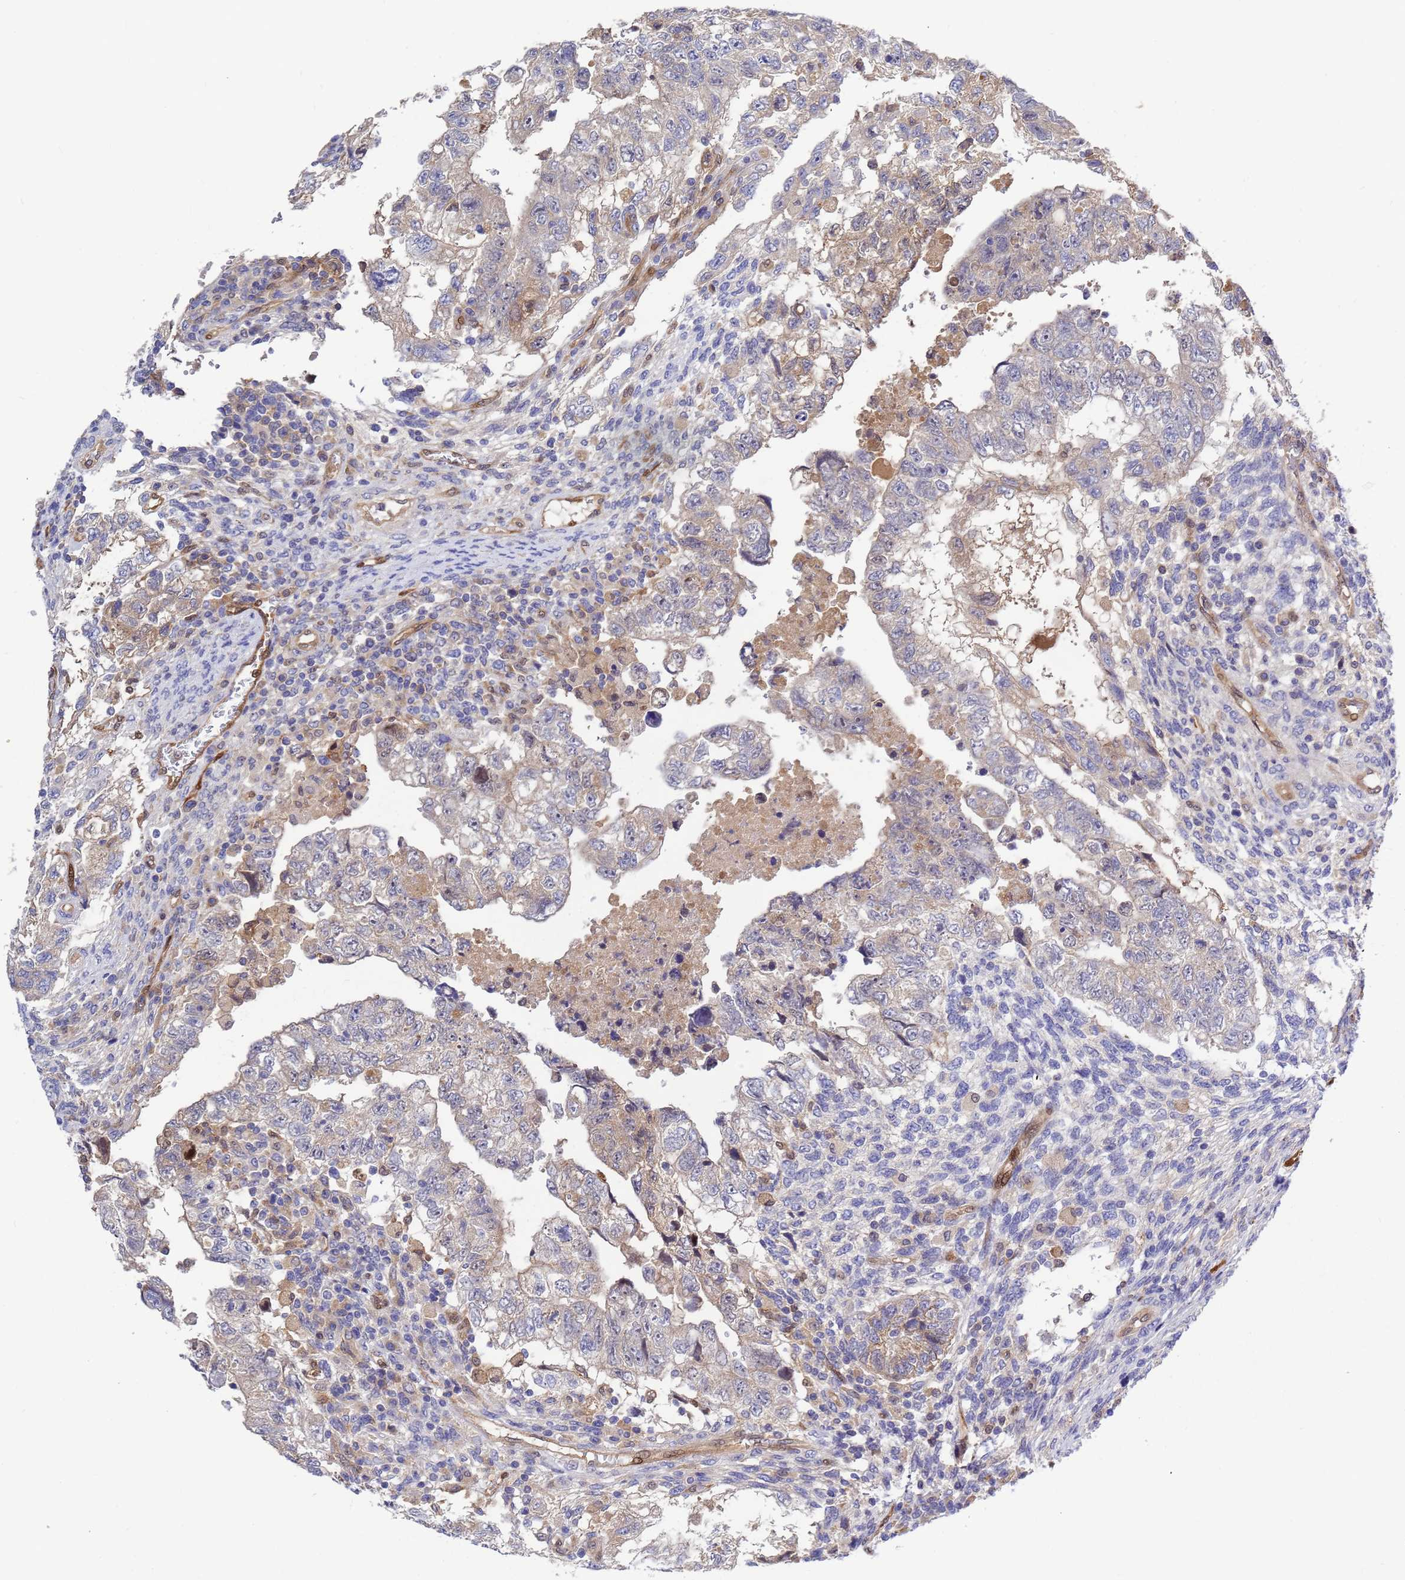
{"staining": {"intensity": "weak", "quantity": "<25%", "location": "cytoplasmic/membranous"}, "tissue": "testis cancer", "cell_type": "Tumor cells", "image_type": "cancer", "snomed": [{"axis": "morphology", "description": "Carcinoma, Embryonal, NOS"}, {"axis": "topography", "description": "Testis"}], "caption": "Testis cancer stained for a protein using immunohistochemistry (IHC) exhibits no positivity tumor cells.", "gene": "FOXRED1", "patient": {"sex": "male", "age": 36}}